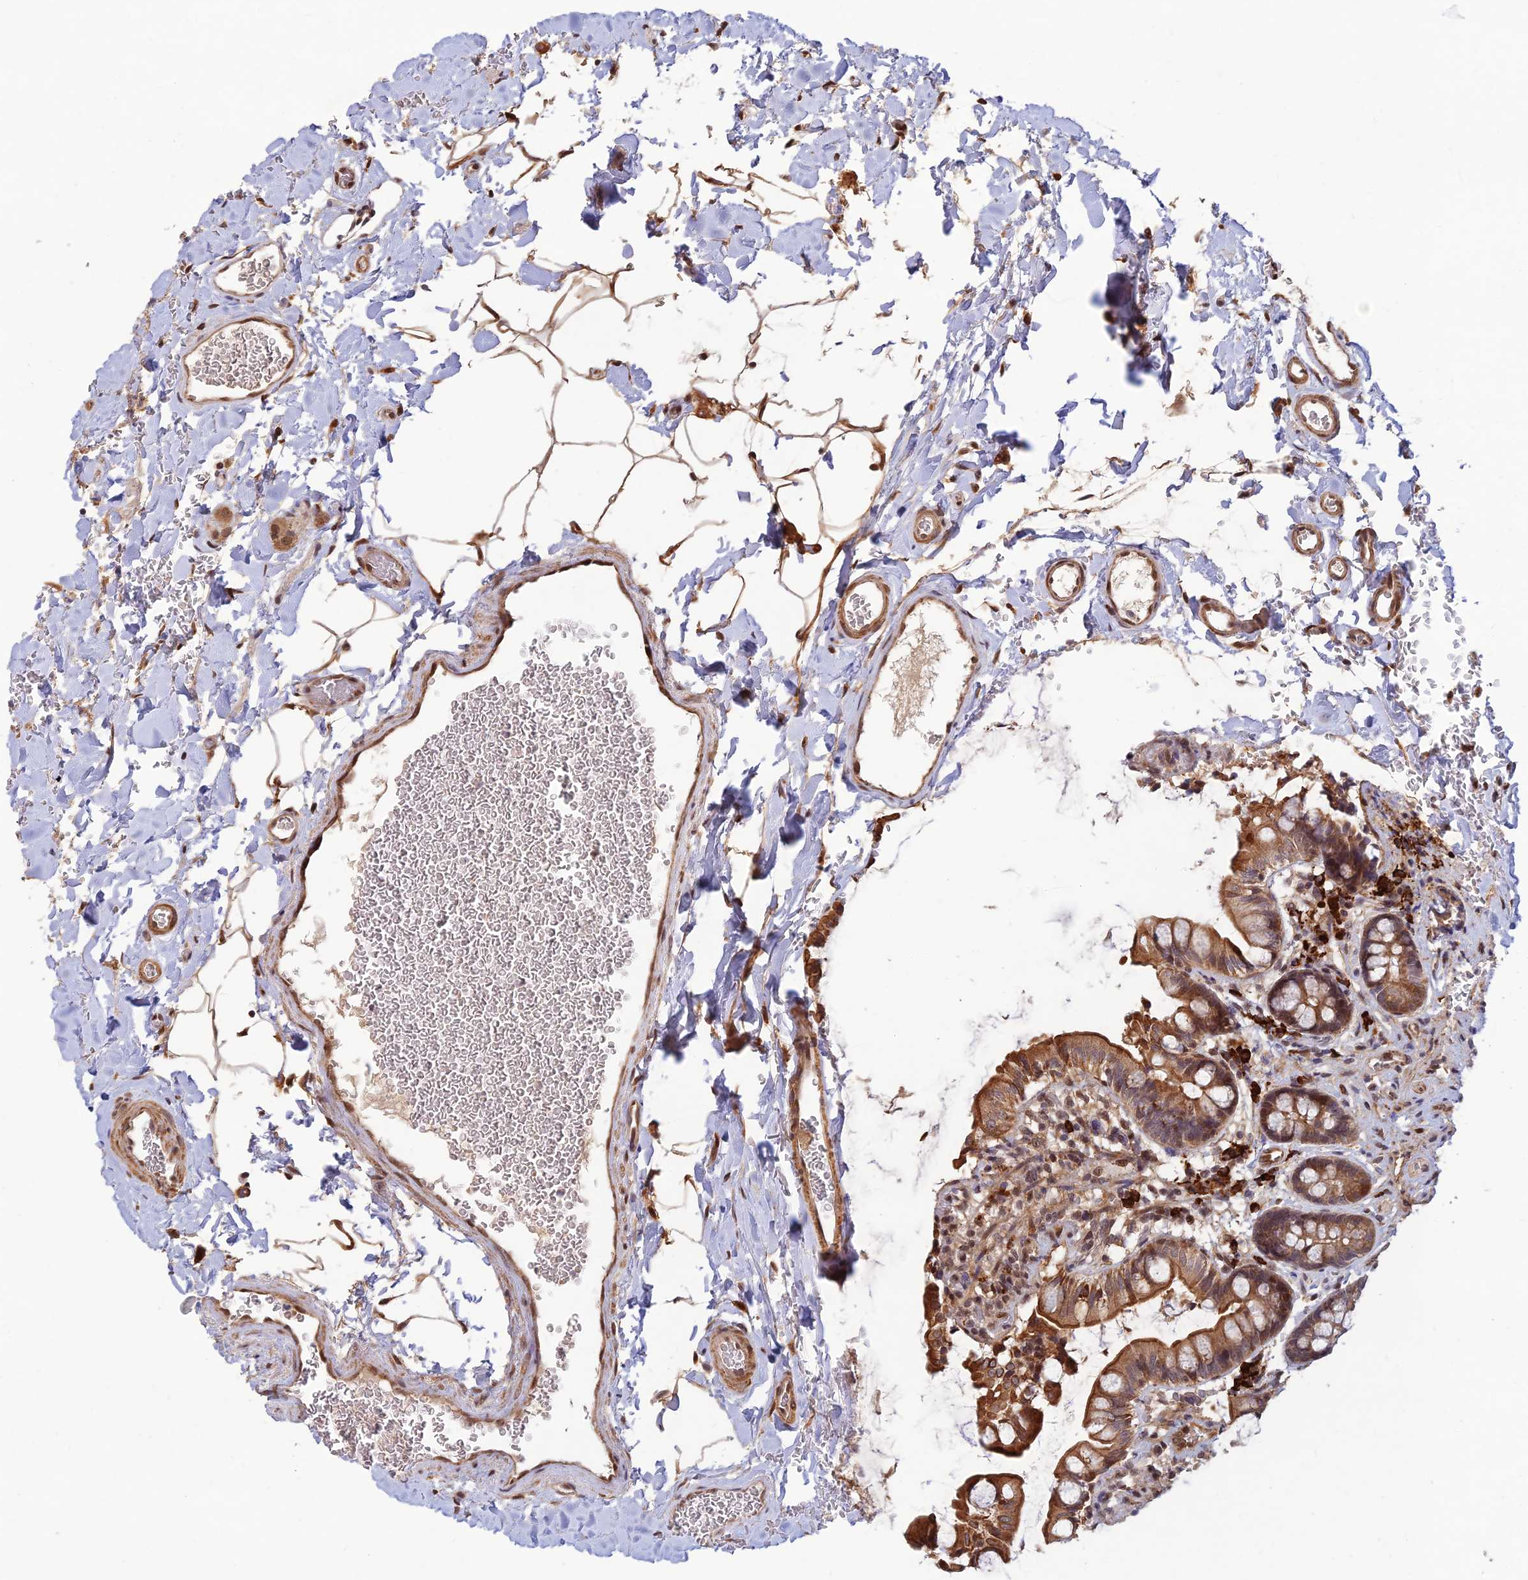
{"staining": {"intensity": "strong", "quantity": ">75%", "location": "cytoplasmic/membranous"}, "tissue": "small intestine", "cell_type": "Glandular cells", "image_type": "normal", "snomed": [{"axis": "morphology", "description": "Normal tissue, NOS"}, {"axis": "topography", "description": "Small intestine"}], "caption": "Strong cytoplasmic/membranous staining for a protein is identified in about >75% of glandular cells of benign small intestine using IHC.", "gene": "ZNF565", "patient": {"sex": "male", "age": 52}}